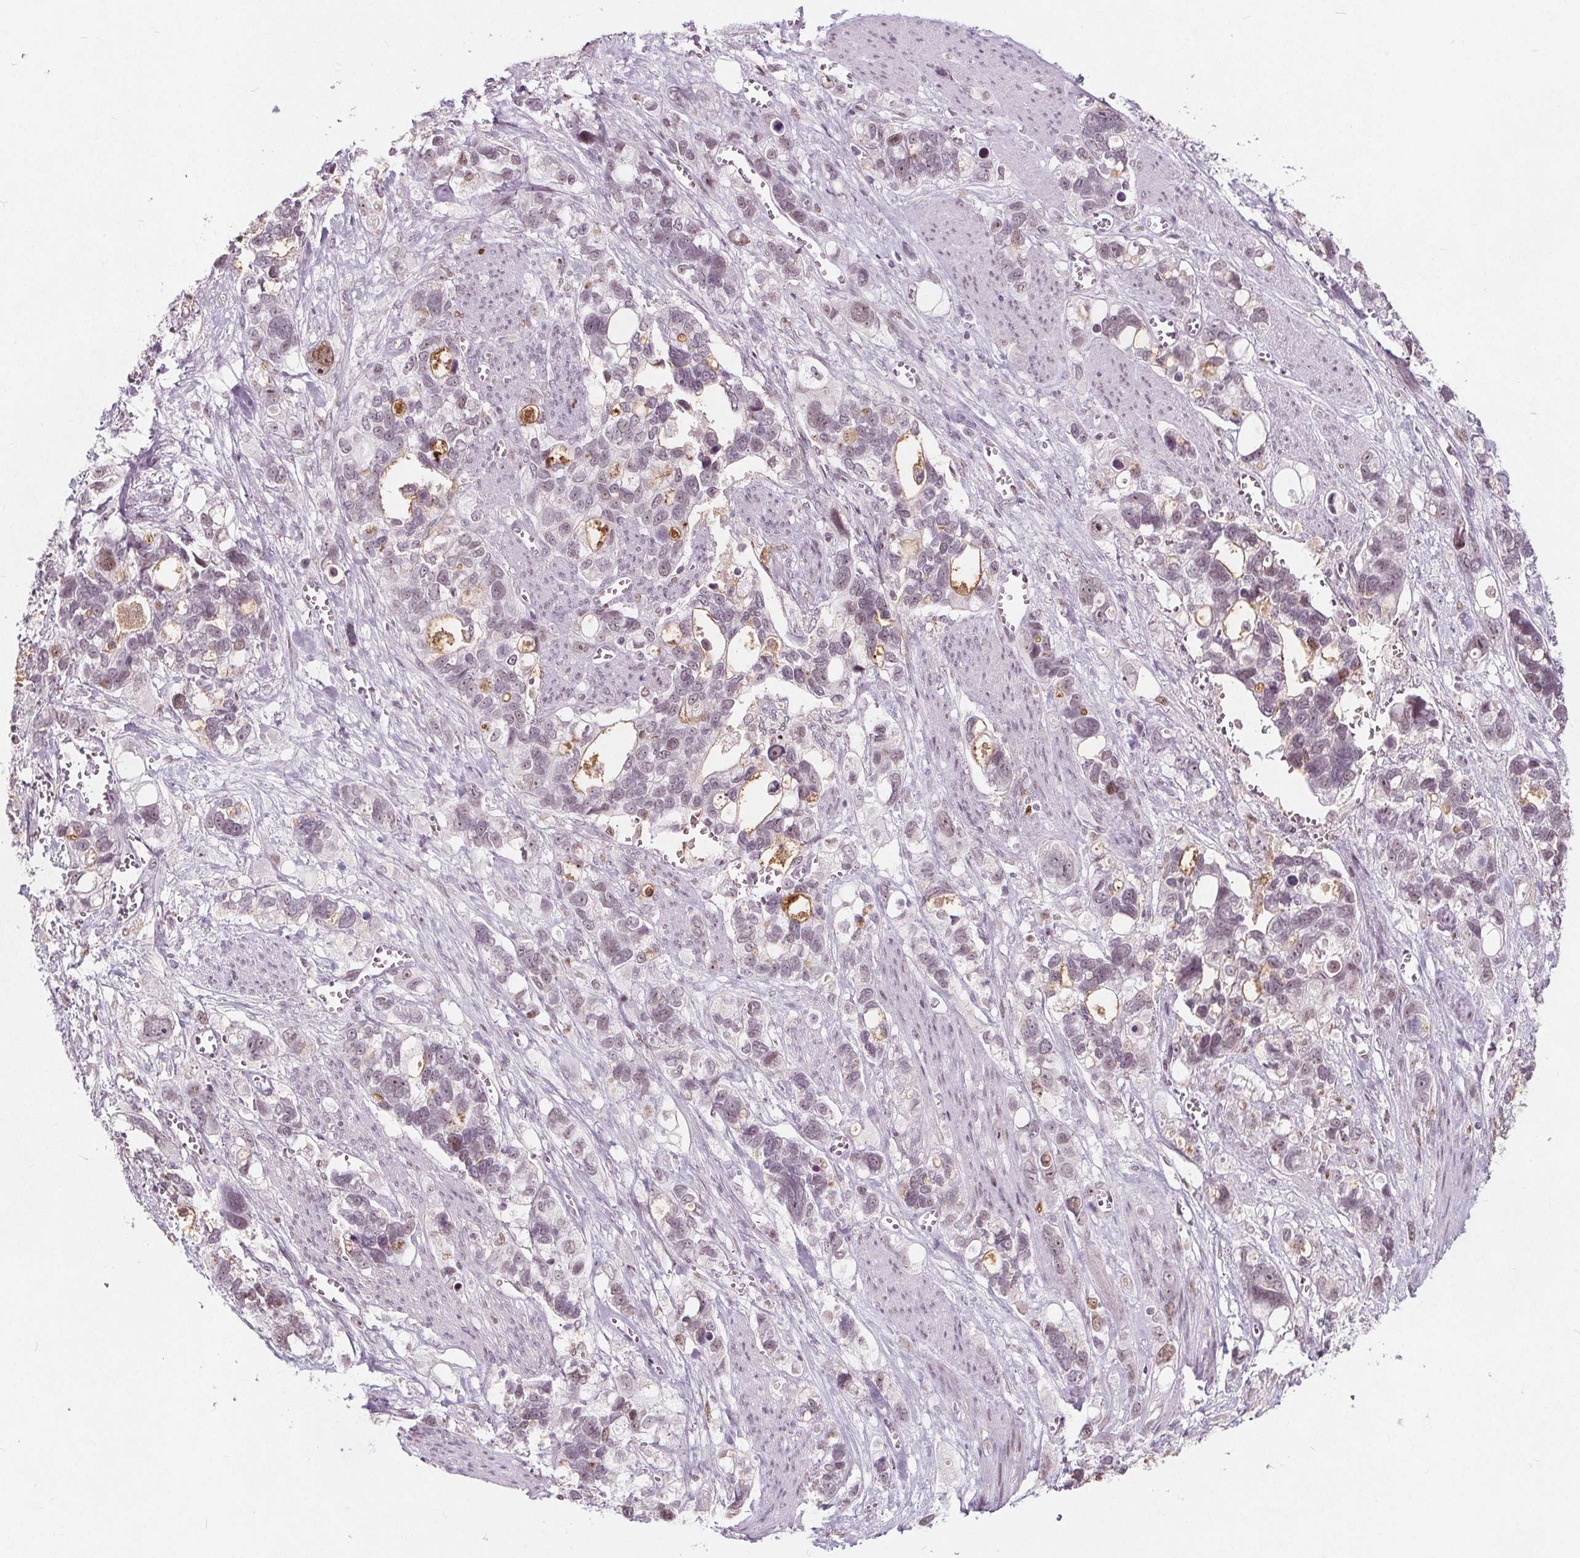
{"staining": {"intensity": "moderate", "quantity": "<25%", "location": "cytoplasmic/membranous"}, "tissue": "stomach cancer", "cell_type": "Tumor cells", "image_type": "cancer", "snomed": [{"axis": "morphology", "description": "Adenocarcinoma, NOS"}, {"axis": "topography", "description": "Stomach, upper"}], "caption": "Protein staining demonstrates moderate cytoplasmic/membranous expression in approximately <25% of tumor cells in stomach cancer (adenocarcinoma). Nuclei are stained in blue.", "gene": "TAF6L", "patient": {"sex": "female", "age": 81}}